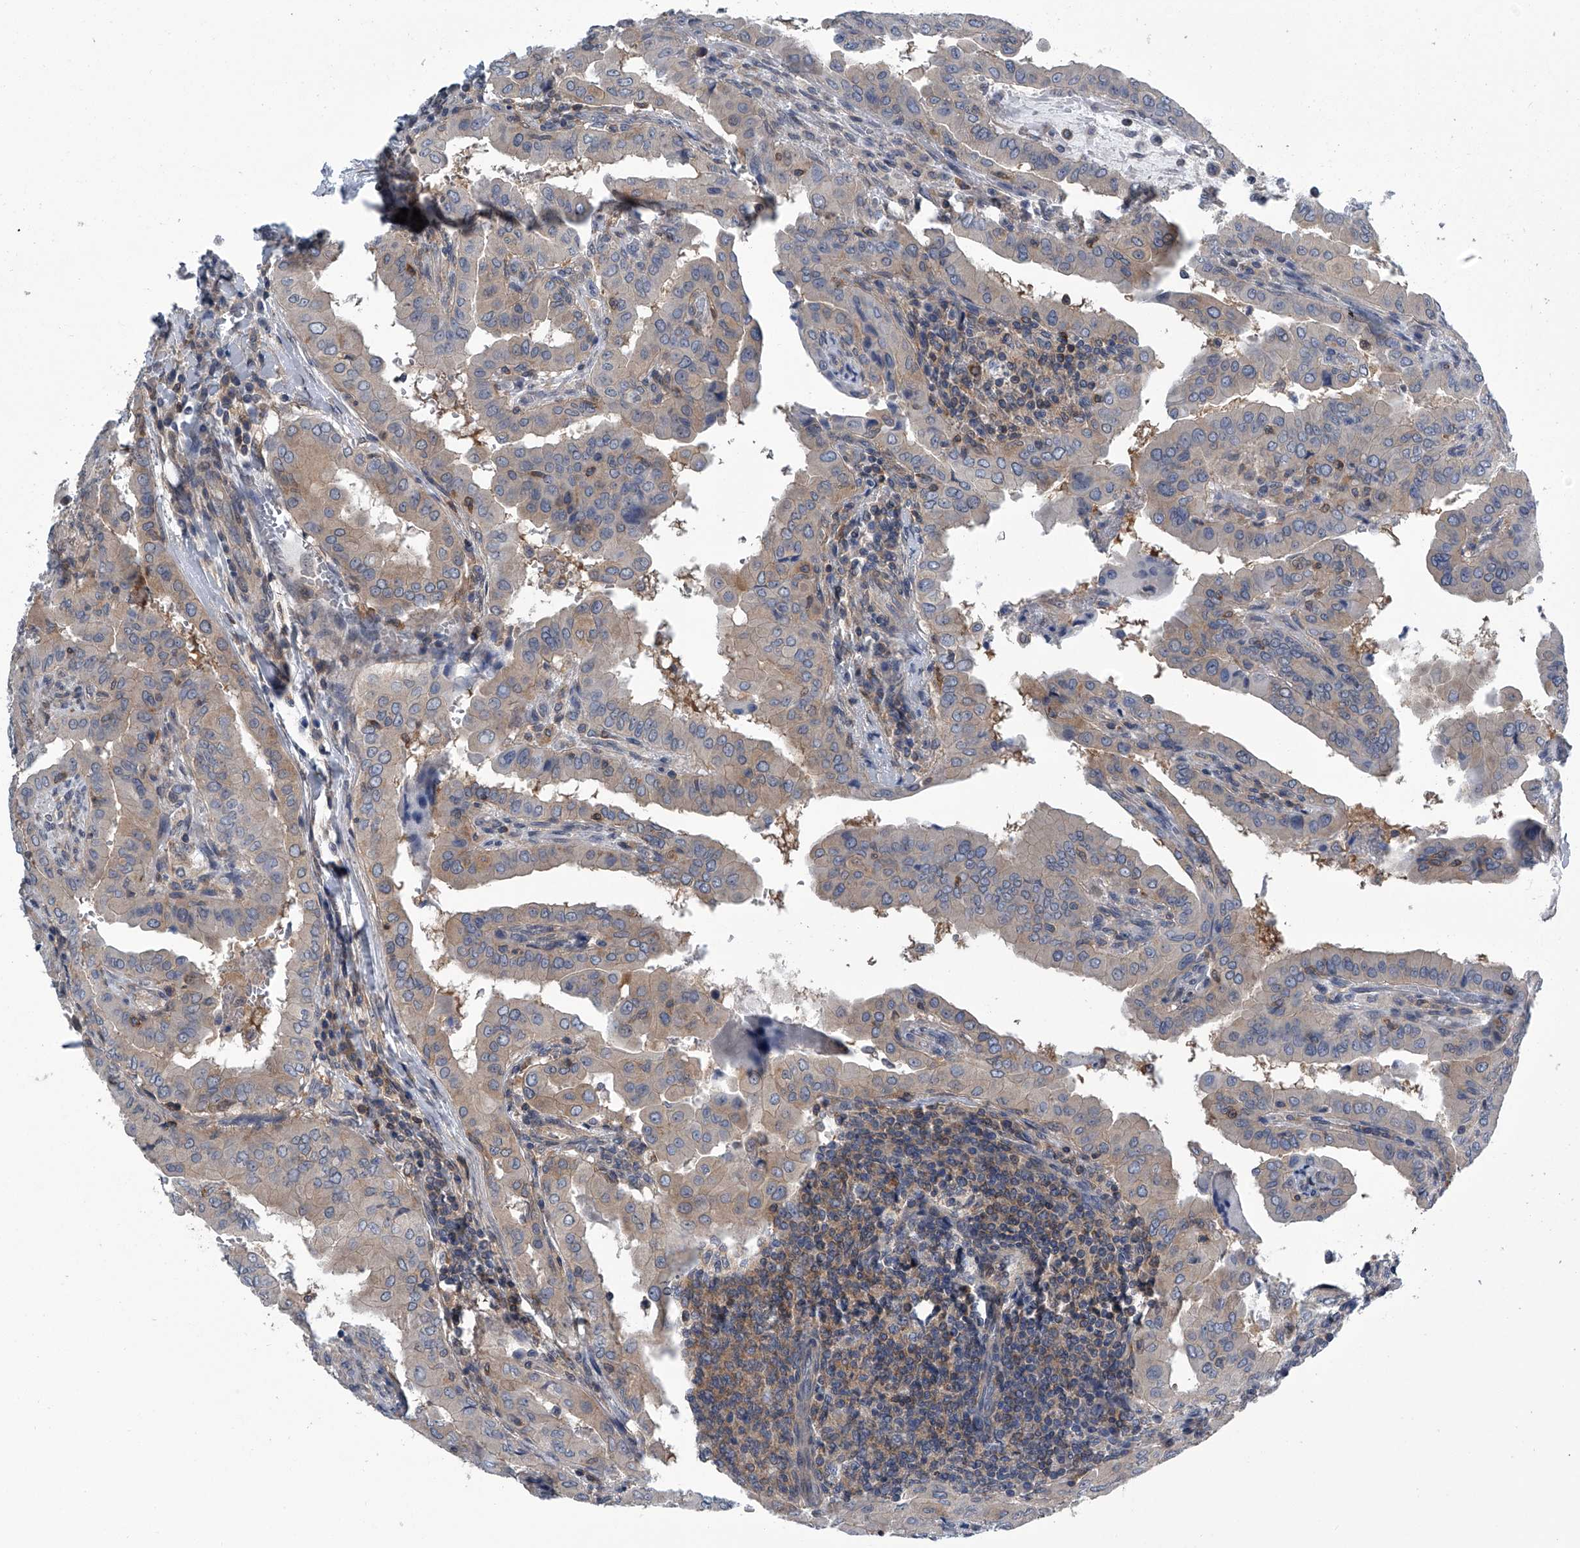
{"staining": {"intensity": "negative", "quantity": "none", "location": "none"}, "tissue": "thyroid cancer", "cell_type": "Tumor cells", "image_type": "cancer", "snomed": [{"axis": "morphology", "description": "Papillary adenocarcinoma, NOS"}, {"axis": "topography", "description": "Thyroid gland"}], "caption": "Protein analysis of thyroid cancer reveals no significant positivity in tumor cells.", "gene": "PPP2R5D", "patient": {"sex": "male", "age": 33}}